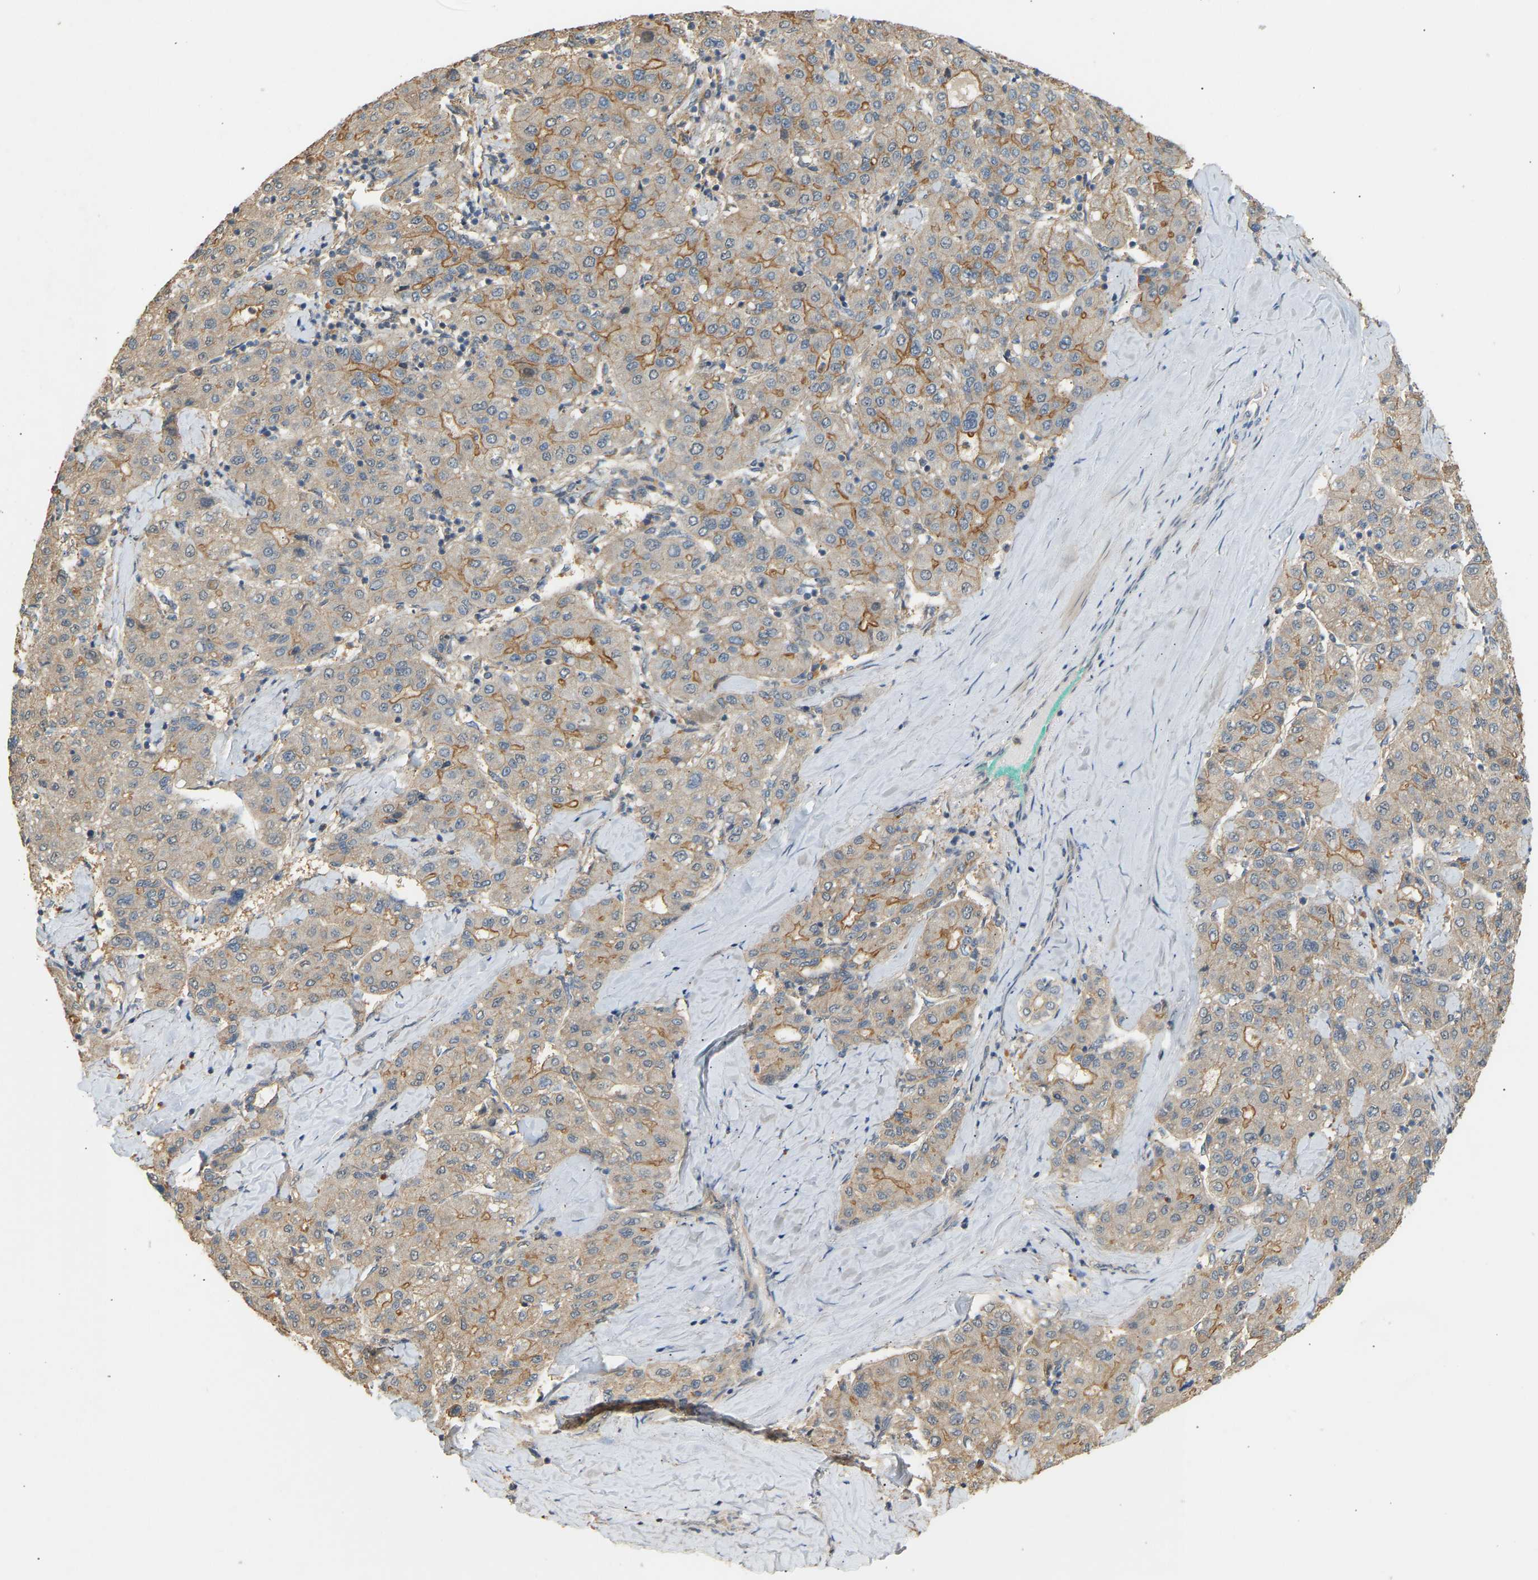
{"staining": {"intensity": "moderate", "quantity": "<25%", "location": "cytoplasmic/membranous"}, "tissue": "liver cancer", "cell_type": "Tumor cells", "image_type": "cancer", "snomed": [{"axis": "morphology", "description": "Carcinoma, Hepatocellular, NOS"}, {"axis": "topography", "description": "Liver"}], "caption": "Tumor cells demonstrate moderate cytoplasmic/membranous positivity in about <25% of cells in liver cancer (hepatocellular carcinoma).", "gene": "RGL1", "patient": {"sex": "male", "age": 65}}